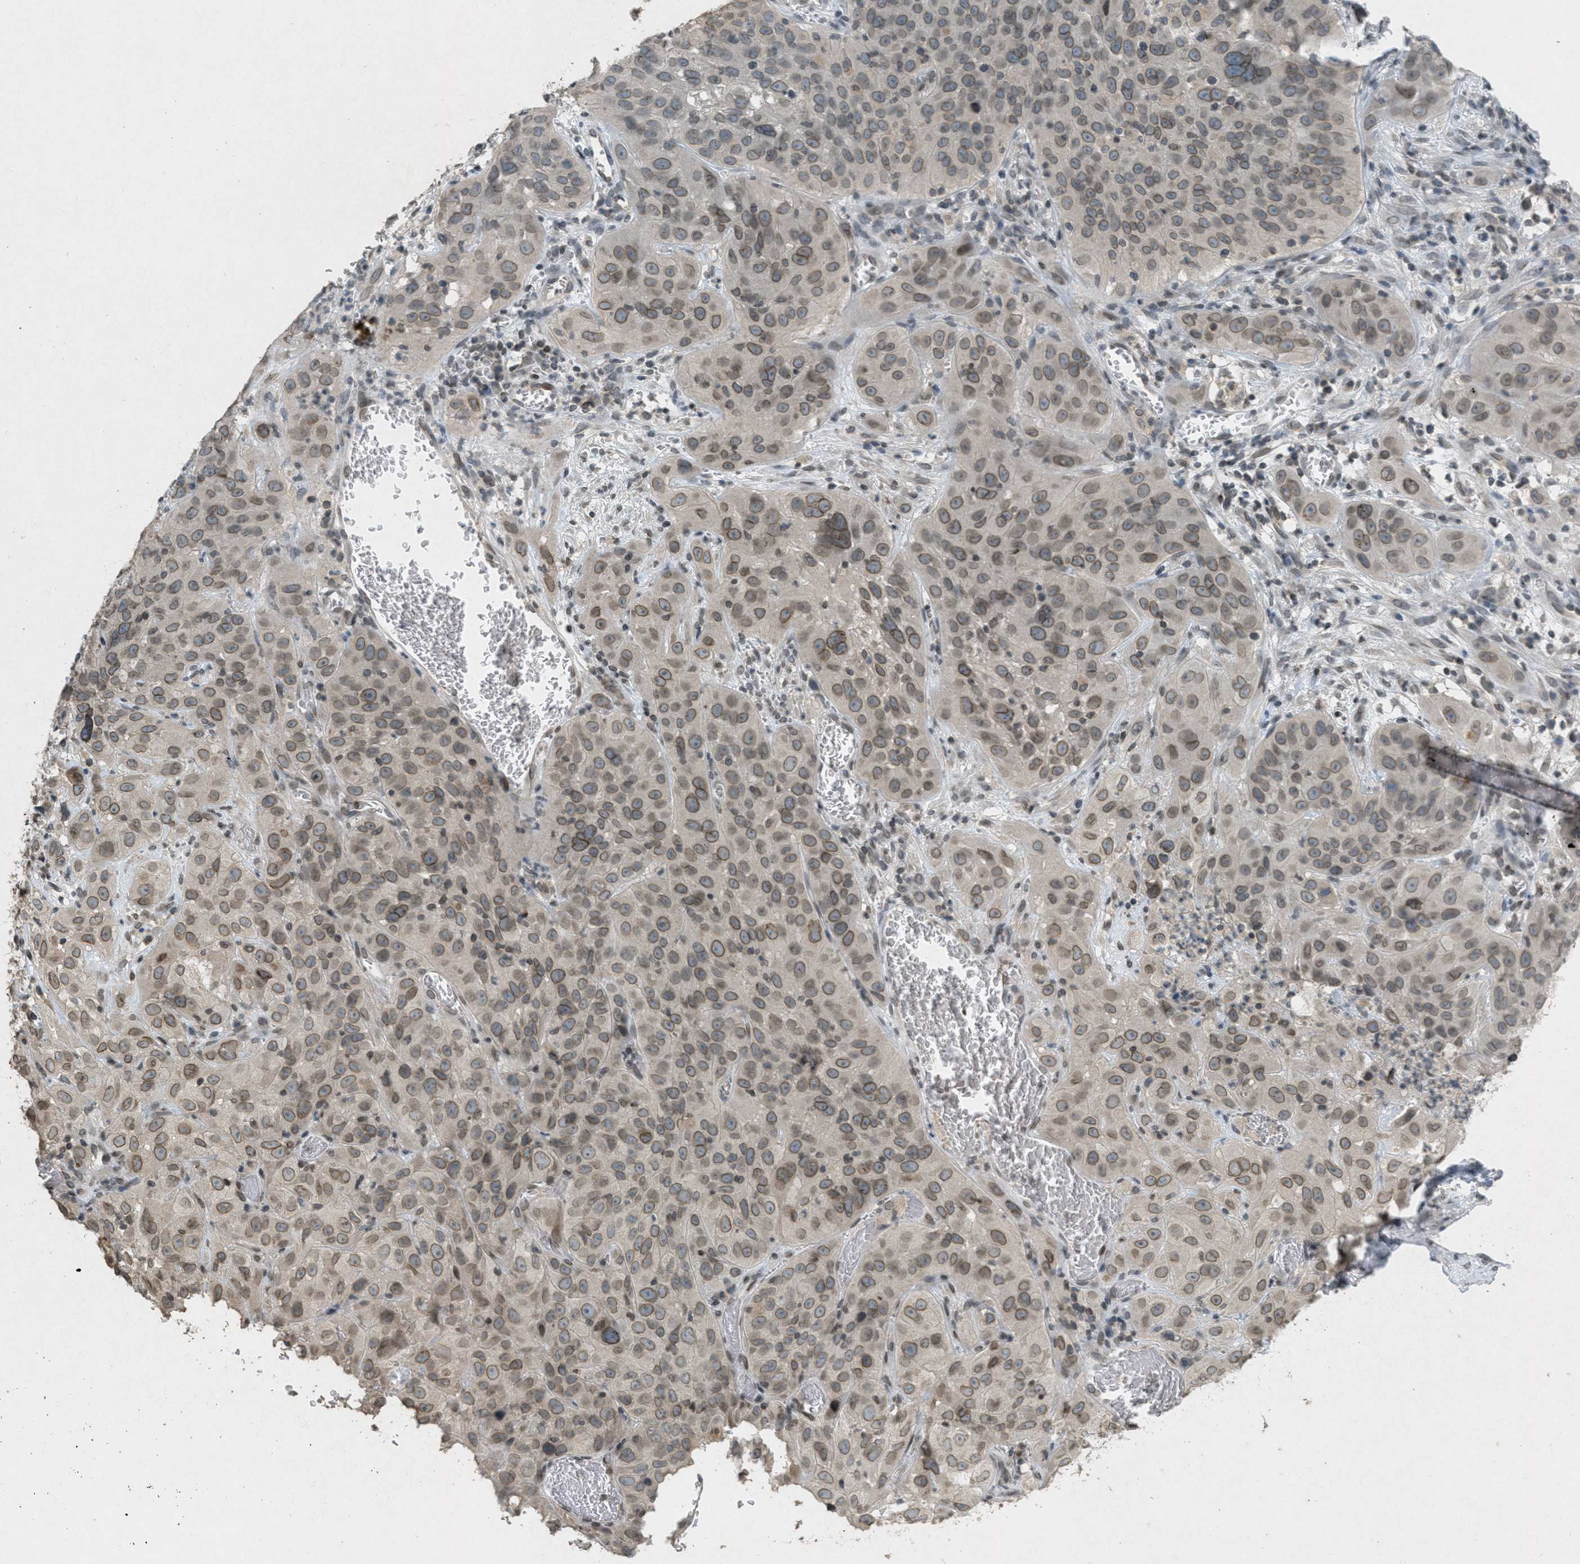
{"staining": {"intensity": "moderate", "quantity": ">75%", "location": "cytoplasmic/membranous,nuclear"}, "tissue": "cervical cancer", "cell_type": "Tumor cells", "image_type": "cancer", "snomed": [{"axis": "morphology", "description": "Squamous cell carcinoma, NOS"}, {"axis": "topography", "description": "Cervix"}], "caption": "An immunohistochemistry image of tumor tissue is shown. Protein staining in brown labels moderate cytoplasmic/membranous and nuclear positivity in cervical cancer (squamous cell carcinoma) within tumor cells.", "gene": "ABHD6", "patient": {"sex": "female", "age": 32}}